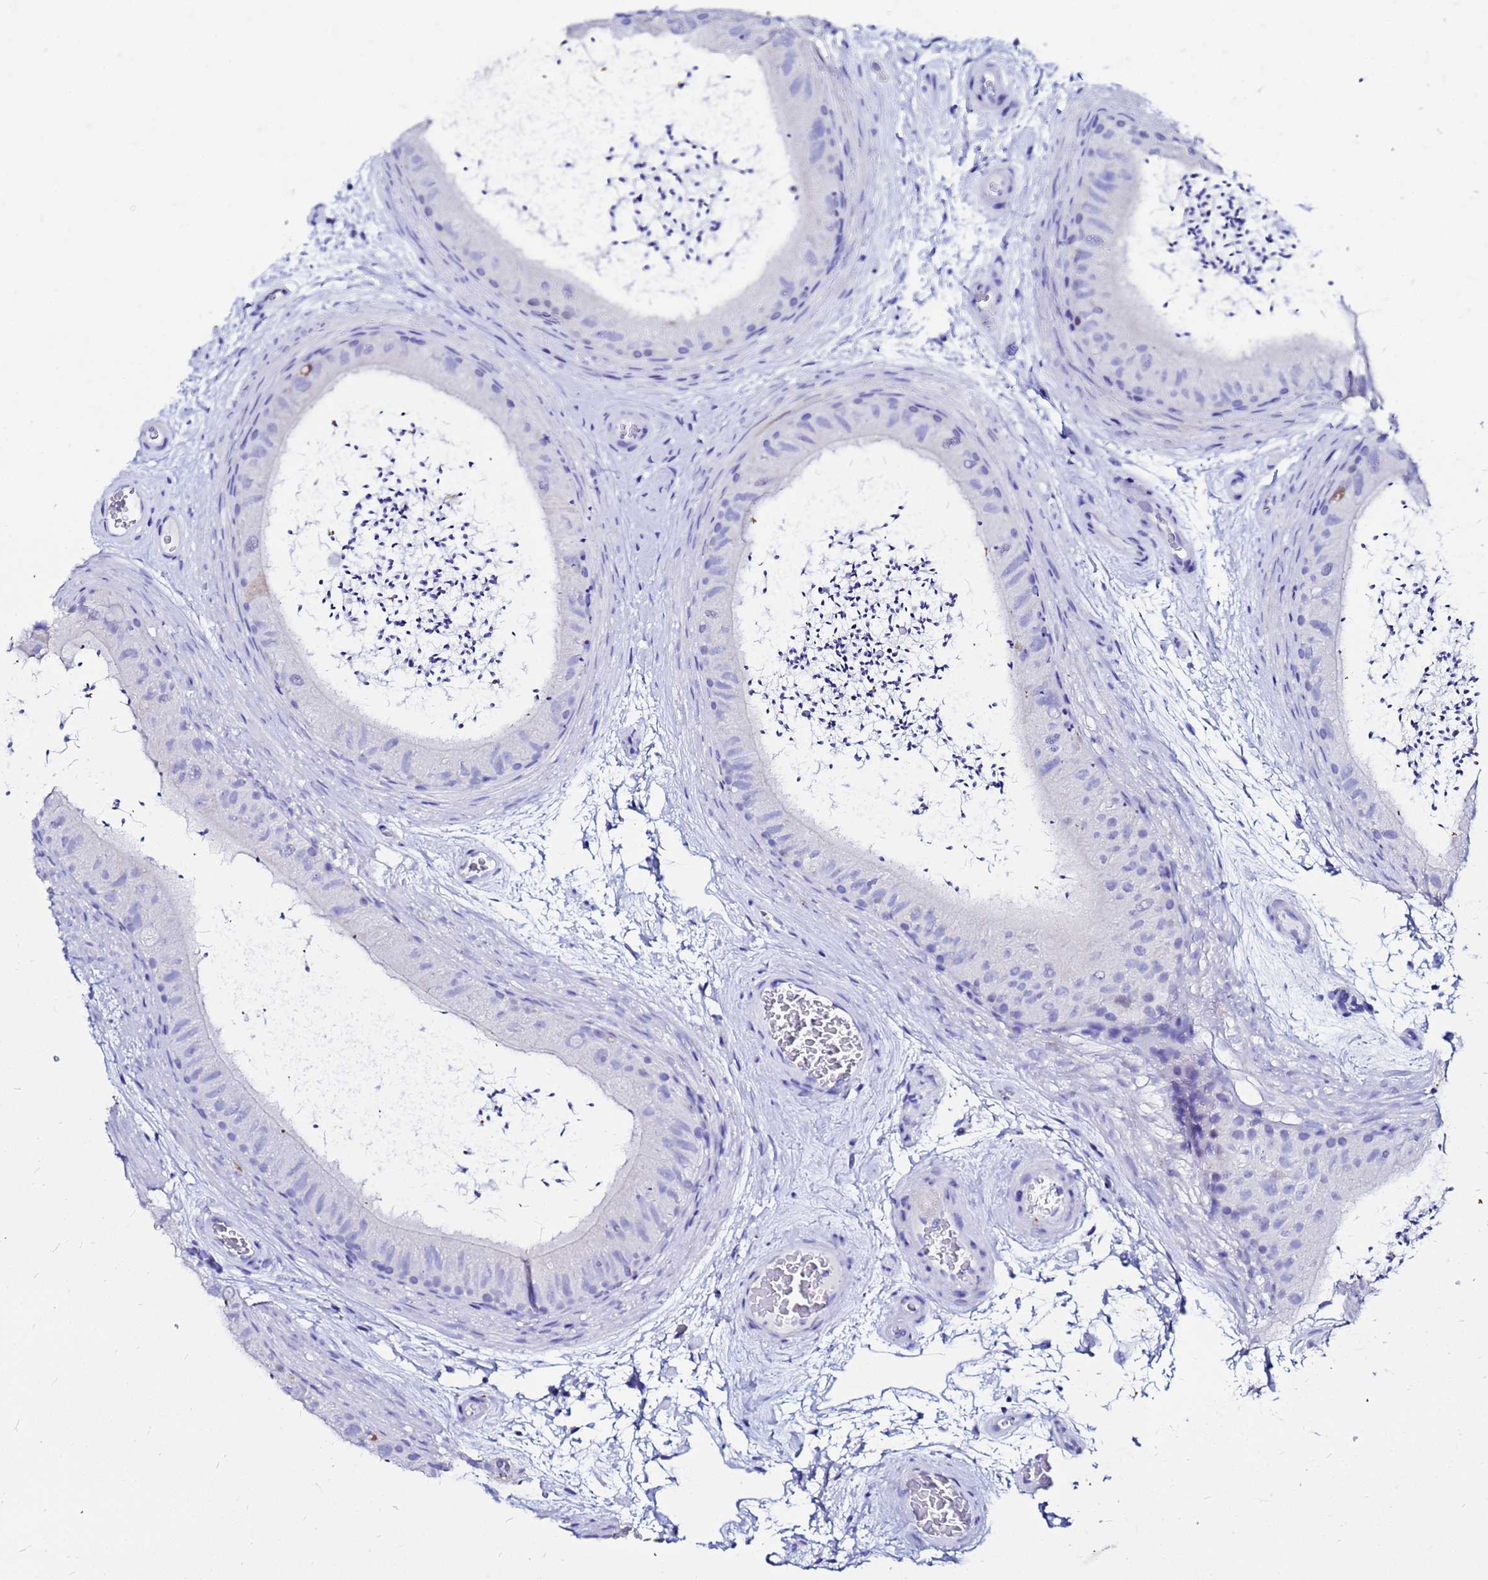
{"staining": {"intensity": "strong", "quantity": "<25%", "location": "cytoplasmic/membranous"}, "tissue": "epididymis", "cell_type": "Glandular cells", "image_type": "normal", "snomed": [{"axis": "morphology", "description": "Normal tissue, NOS"}, {"axis": "topography", "description": "Epididymis"}], "caption": "Epididymis stained for a protein demonstrates strong cytoplasmic/membranous positivity in glandular cells.", "gene": "PPP1R14C", "patient": {"sex": "male", "age": 50}}